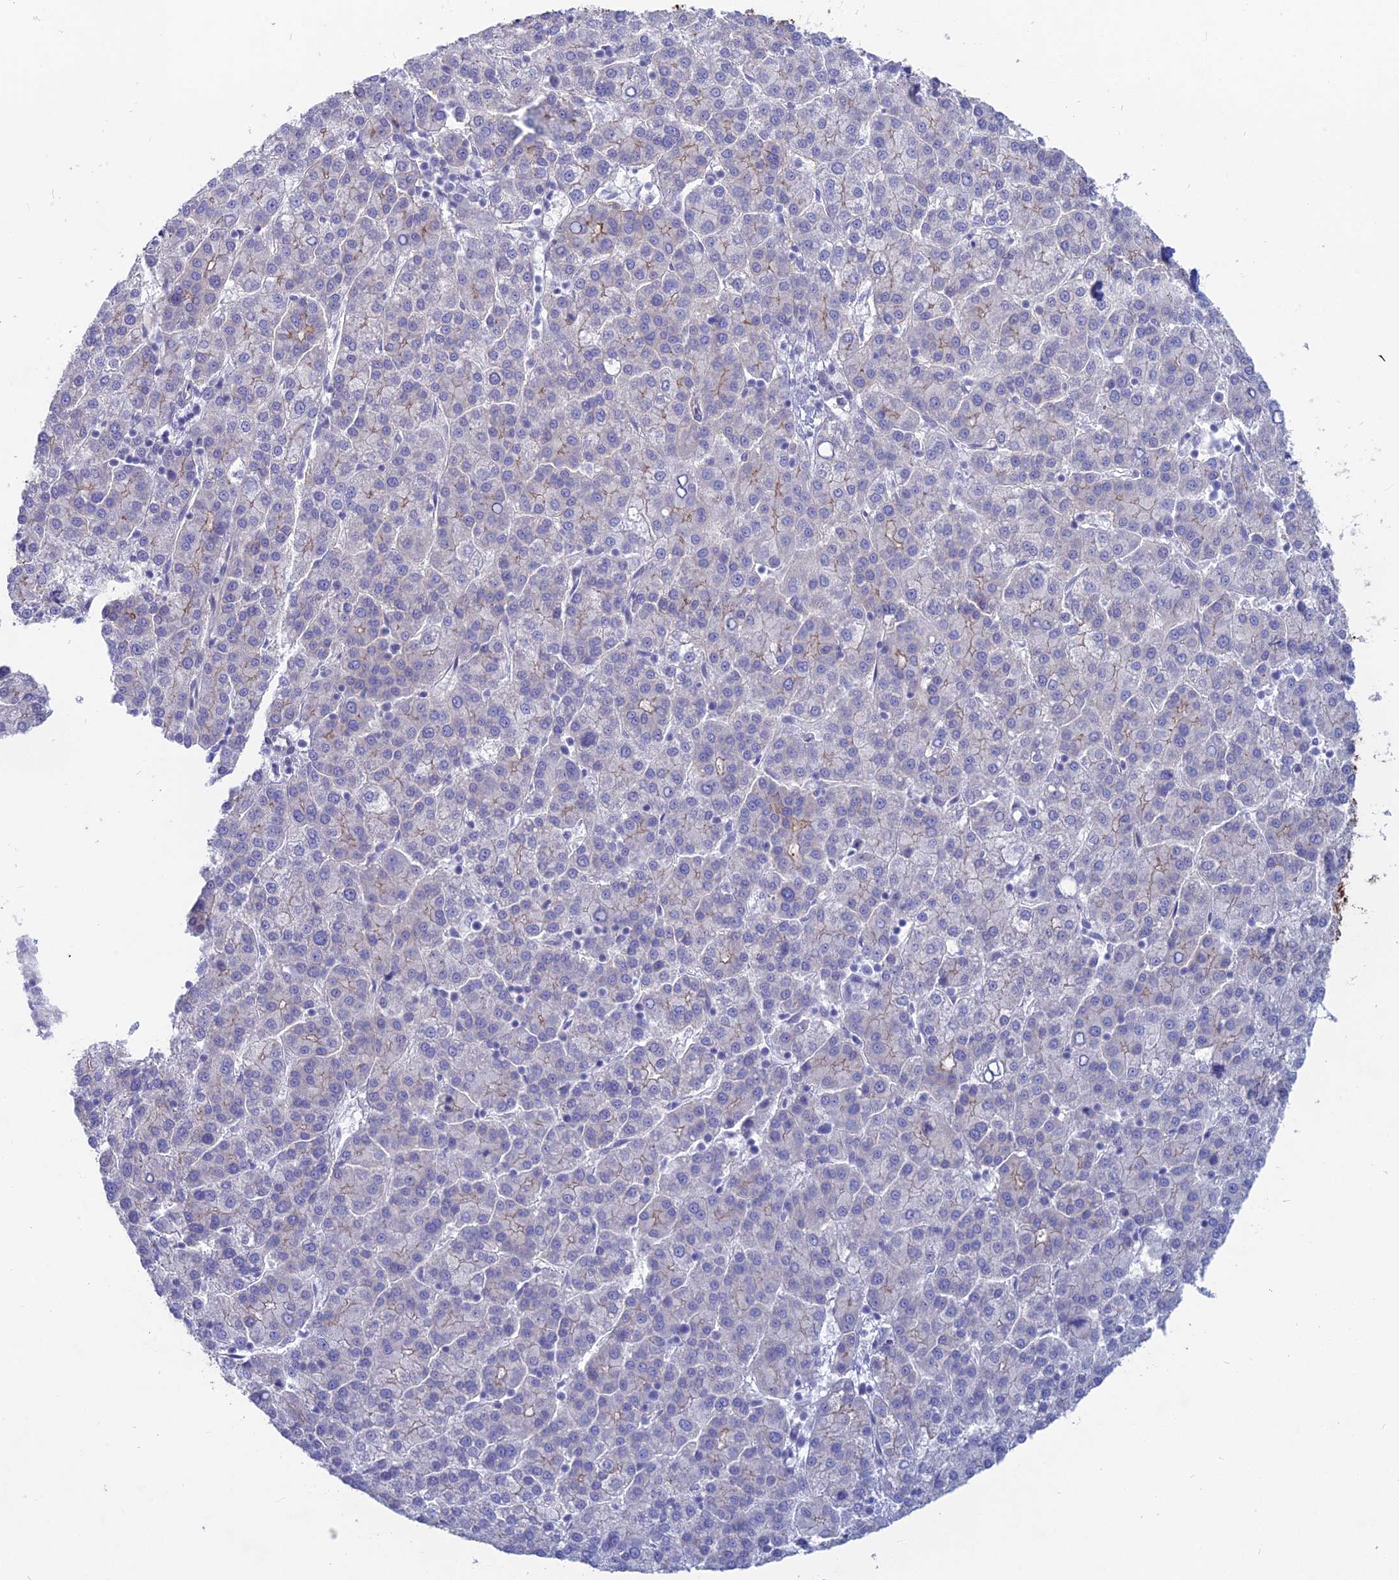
{"staining": {"intensity": "moderate", "quantity": "<25%", "location": "cytoplasmic/membranous"}, "tissue": "liver cancer", "cell_type": "Tumor cells", "image_type": "cancer", "snomed": [{"axis": "morphology", "description": "Carcinoma, Hepatocellular, NOS"}, {"axis": "topography", "description": "Liver"}], "caption": "An image of liver cancer (hepatocellular carcinoma) stained for a protein demonstrates moderate cytoplasmic/membranous brown staining in tumor cells.", "gene": "MYO5B", "patient": {"sex": "female", "age": 58}}